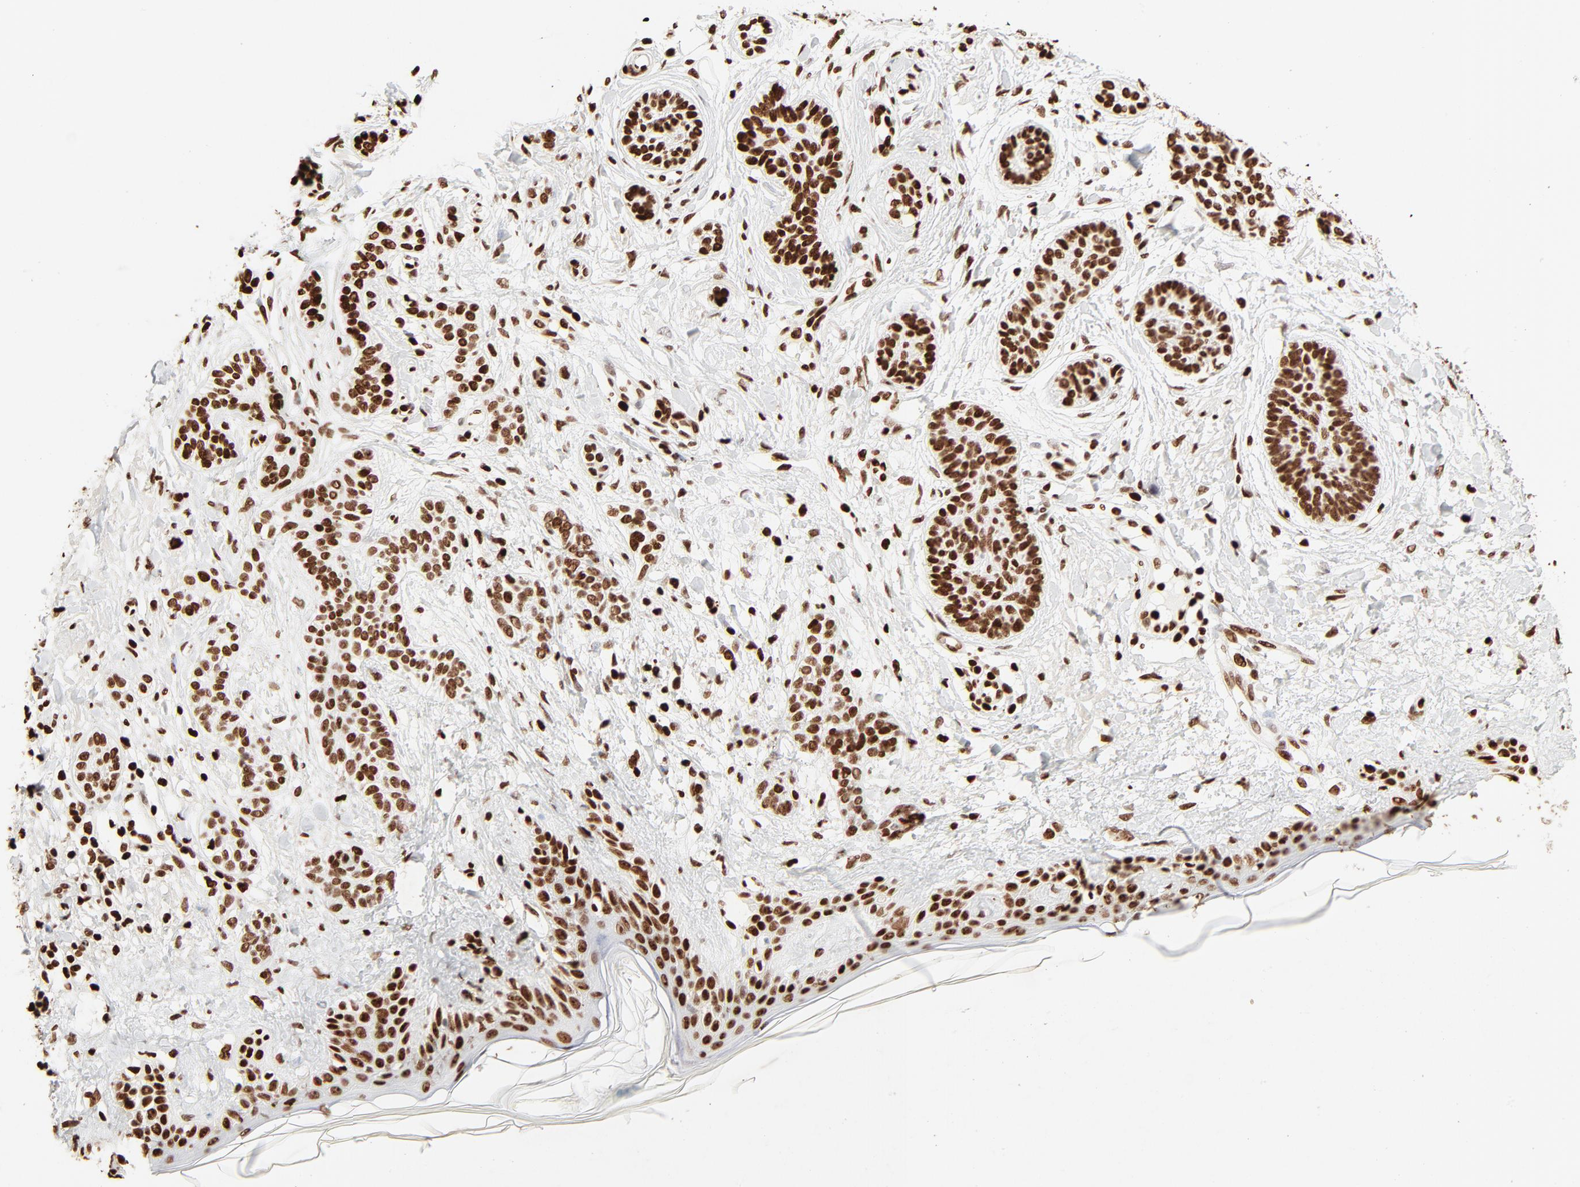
{"staining": {"intensity": "strong", "quantity": ">75%", "location": "nuclear"}, "tissue": "skin cancer", "cell_type": "Tumor cells", "image_type": "cancer", "snomed": [{"axis": "morphology", "description": "Normal tissue, NOS"}, {"axis": "morphology", "description": "Basal cell carcinoma"}, {"axis": "topography", "description": "Skin"}], "caption": "Protein positivity by immunohistochemistry (IHC) reveals strong nuclear expression in approximately >75% of tumor cells in basal cell carcinoma (skin).", "gene": "HMGB2", "patient": {"sex": "male", "age": 63}}